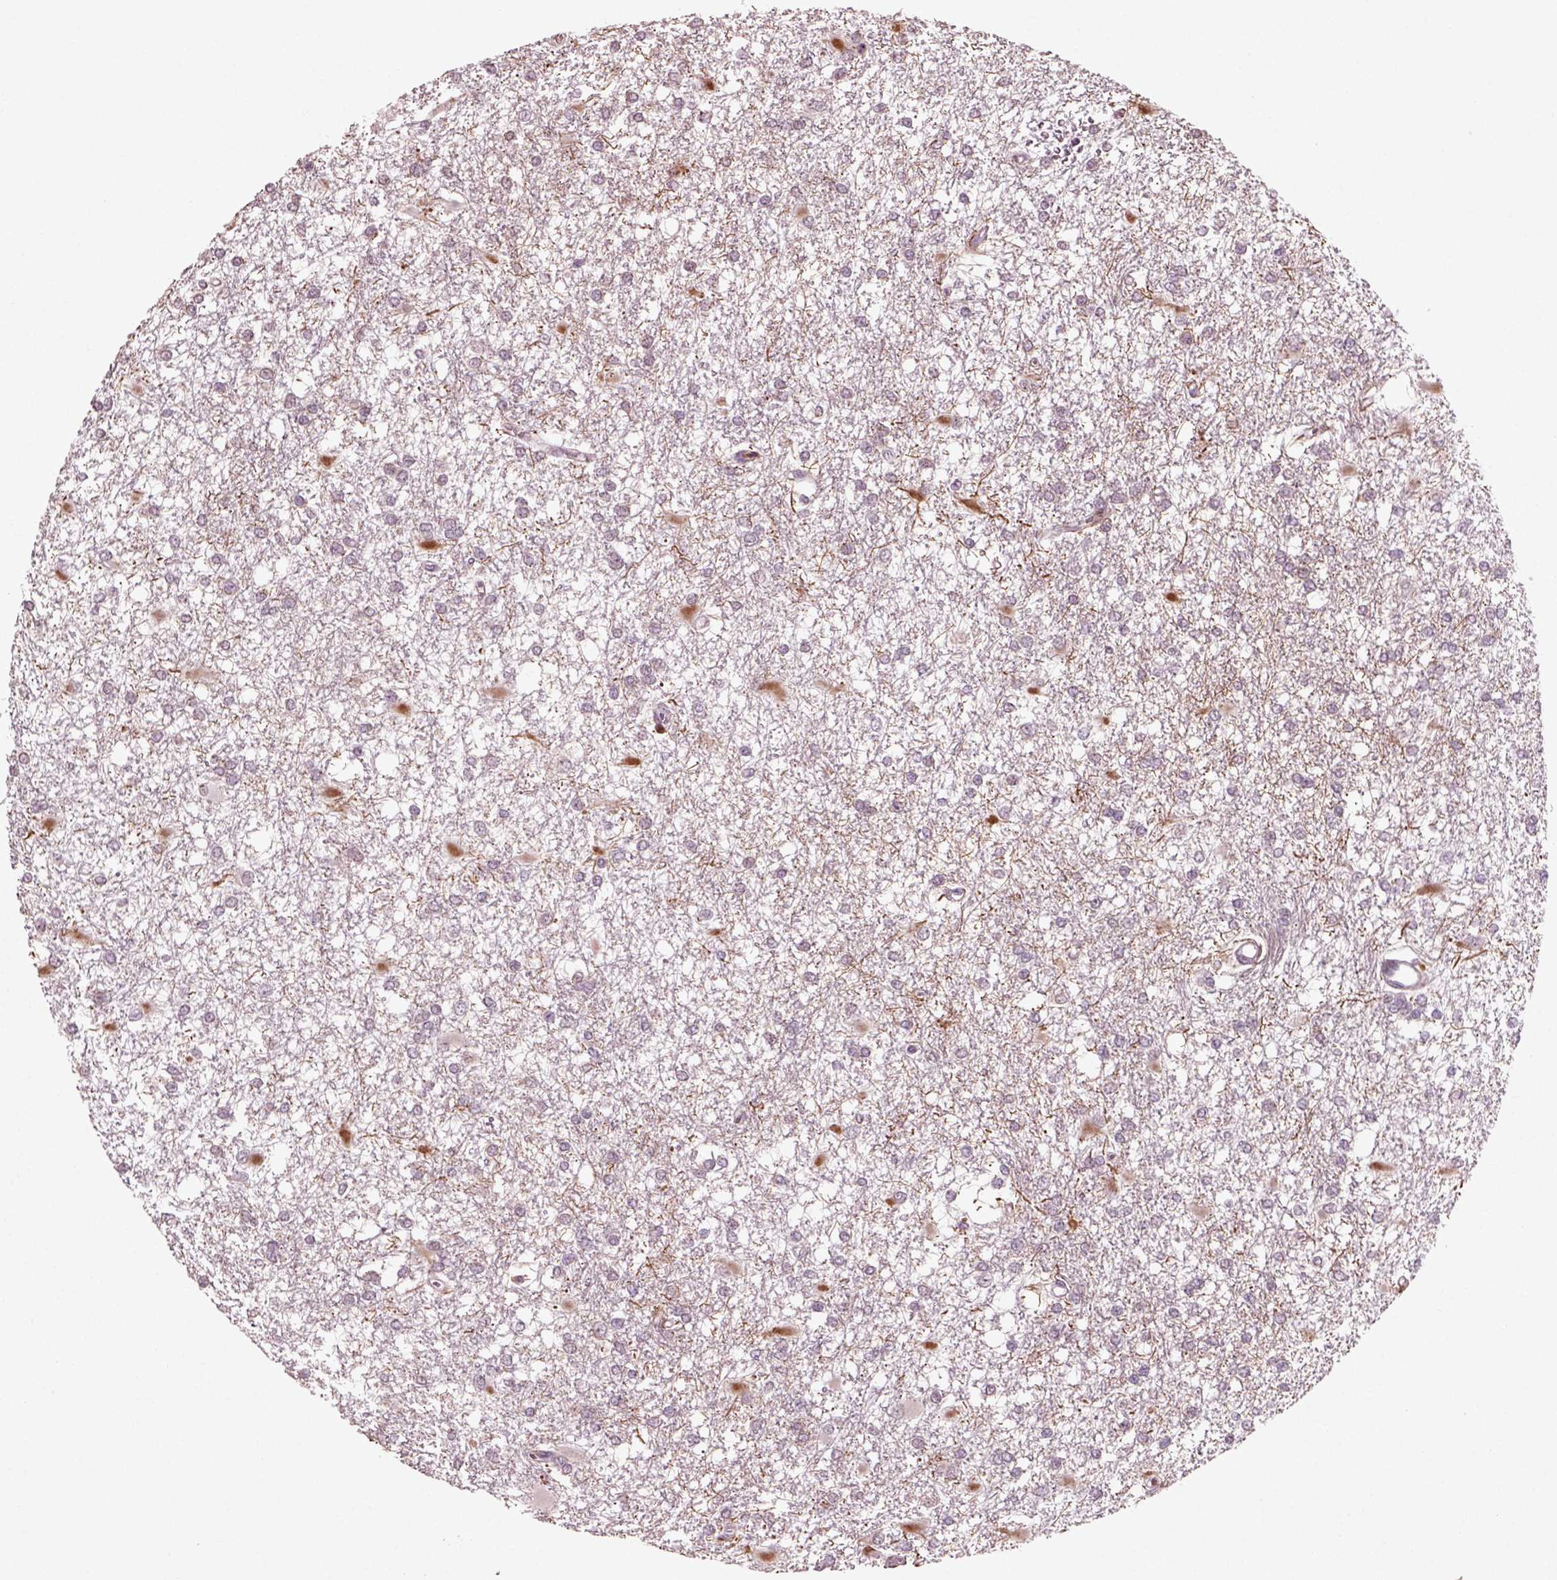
{"staining": {"intensity": "negative", "quantity": "none", "location": "none"}, "tissue": "glioma", "cell_type": "Tumor cells", "image_type": "cancer", "snomed": [{"axis": "morphology", "description": "Glioma, malignant, High grade"}, {"axis": "topography", "description": "Cerebral cortex"}], "caption": "IHC histopathology image of neoplastic tissue: human malignant high-grade glioma stained with DAB (3,3'-diaminobenzidine) reveals no significant protein positivity in tumor cells.", "gene": "CDC14A", "patient": {"sex": "male", "age": 79}}